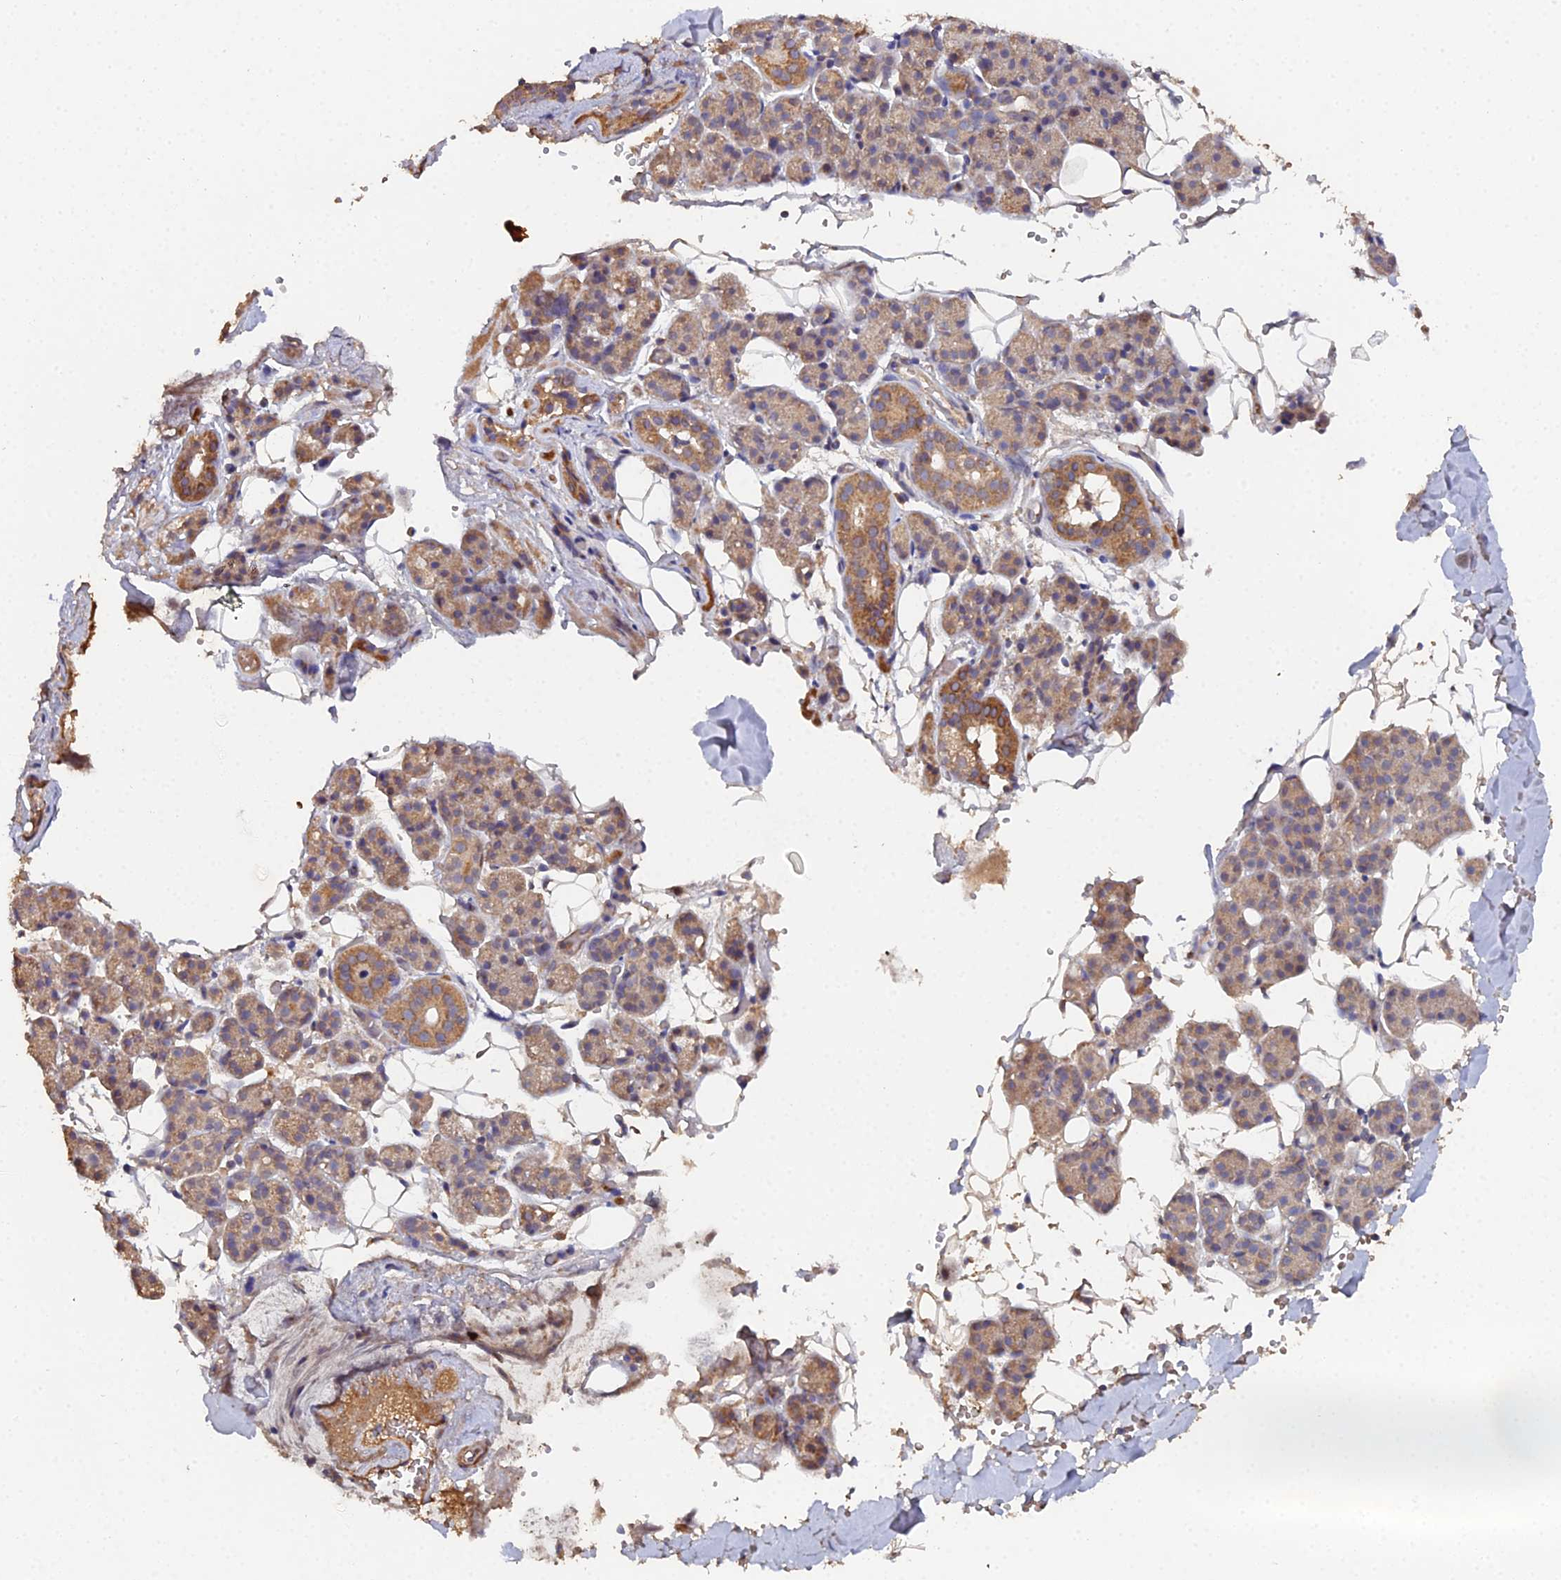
{"staining": {"intensity": "moderate", "quantity": "25%-75%", "location": "cytoplasmic/membranous"}, "tissue": "salivary gland", "cell_type": "Glandular cells", "image_type": "normal", "snomed": [{"axis": "morphology", "description": "Normal tissue, NOS"}, {"axis": "topography", "description": "Salivary gland"}], "caption": "The histopathology image reveals a brown stain indicating the presence of a protein in the cytoplasmic/membranous of glandular cells in salivary gland. (DAB IHC, brown staining for protein, blue staining for nuclei).", "gene": "SPANXN4", "patient": {"sex": "female", "age": 33}}